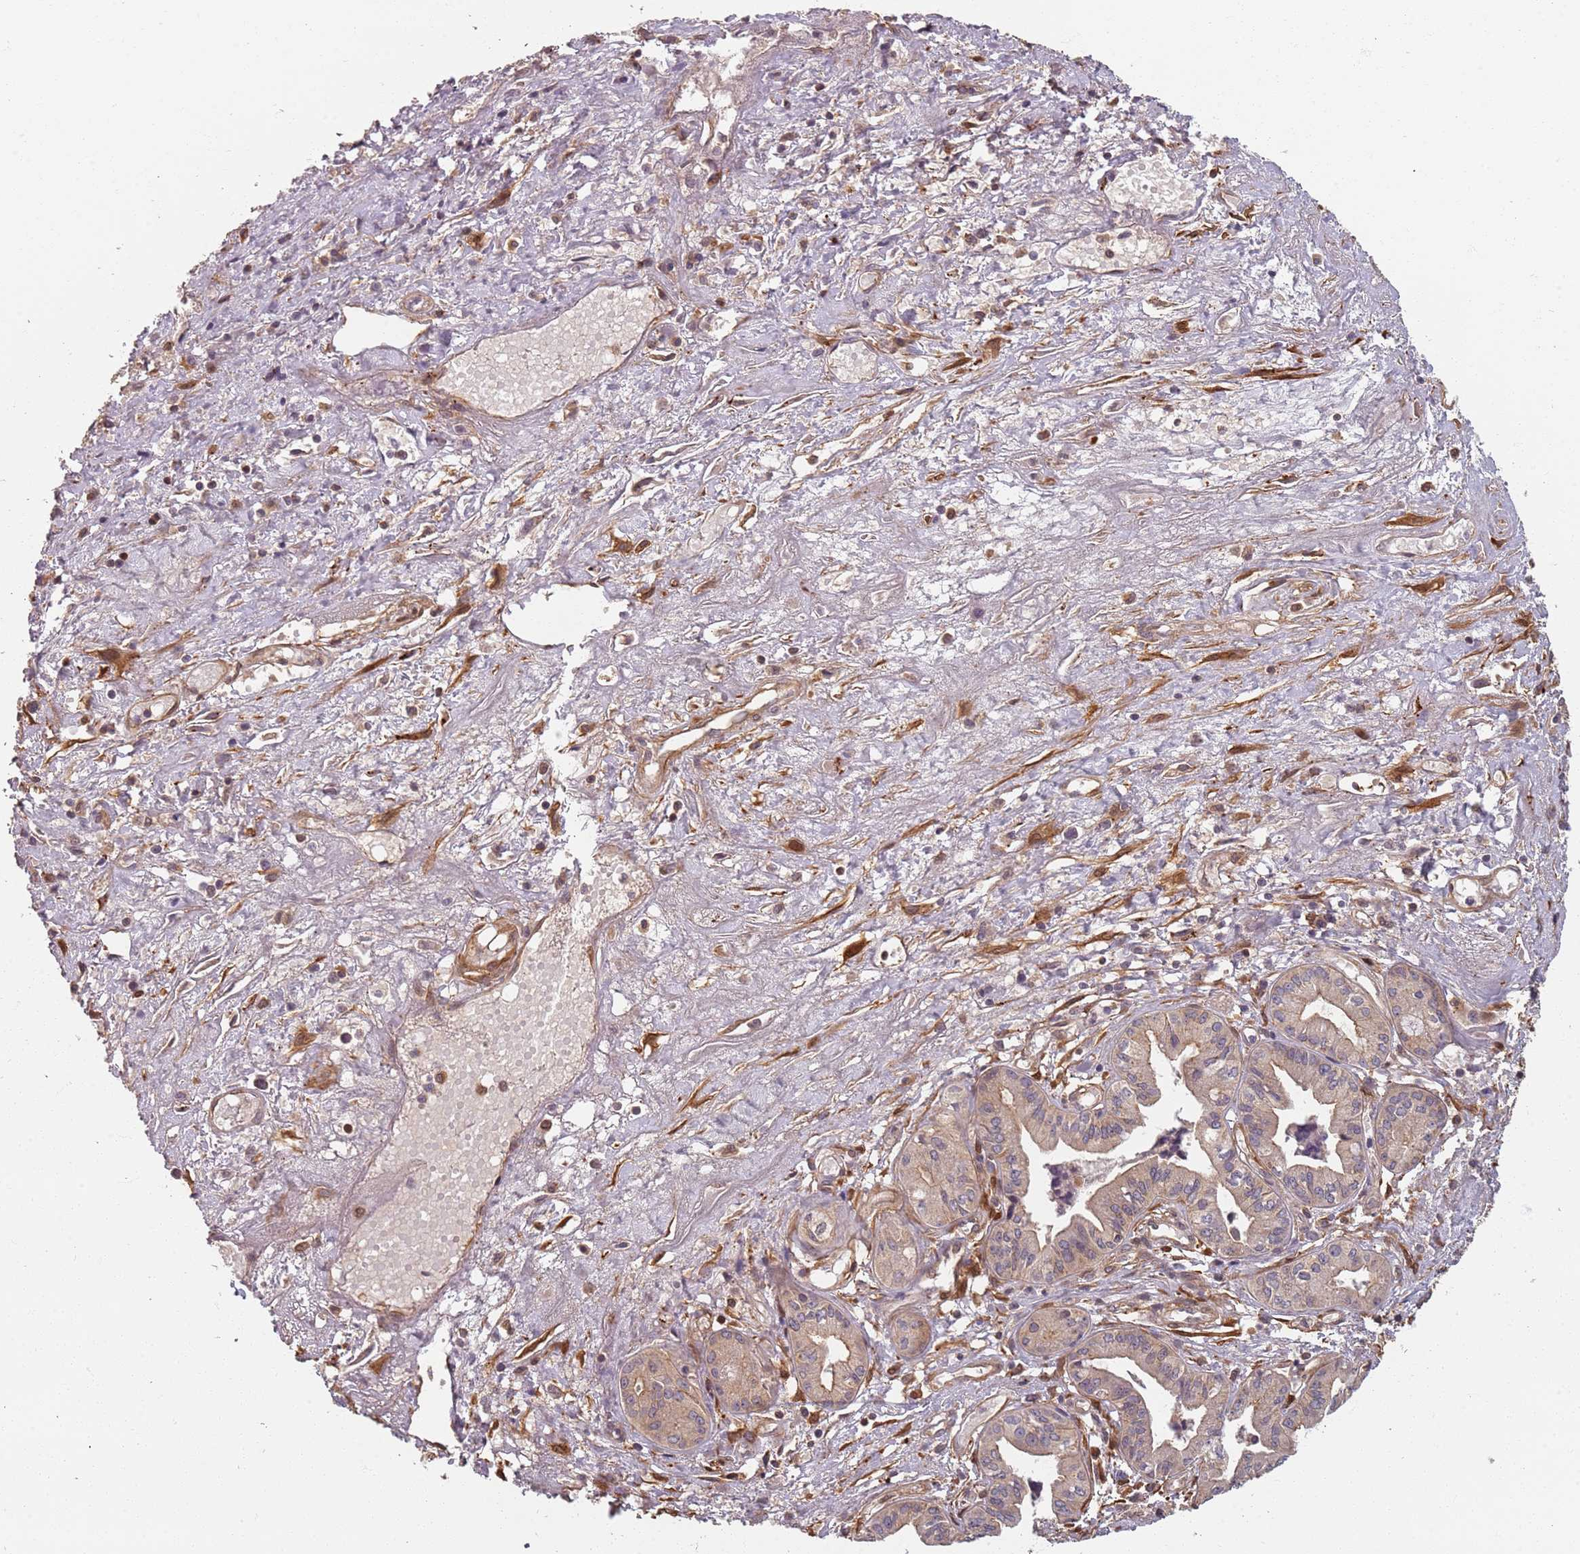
{"staining": {"intensity": "weak", "quantity": "25%-75%", "location": "cytoplasmic/membranous"}, "tissue": "pancreatic cancer", "cell_type": "Tumor cells", "image_type": "cancer", "snomed": [{"axis": "morphology", "description": "Adenocarcinoma, NOS"}, {"axis": "topography", "description": "Pancreas"}], "caption": "Pancreatic cancer tissue exhibits weak cytoplasmic/membranous expression in approximately 25%-75% of tumor cells, visualized by immunohistochemistry.", "gene": "SDCCAG8", "patient": {"sex": "female", "age": 50}}